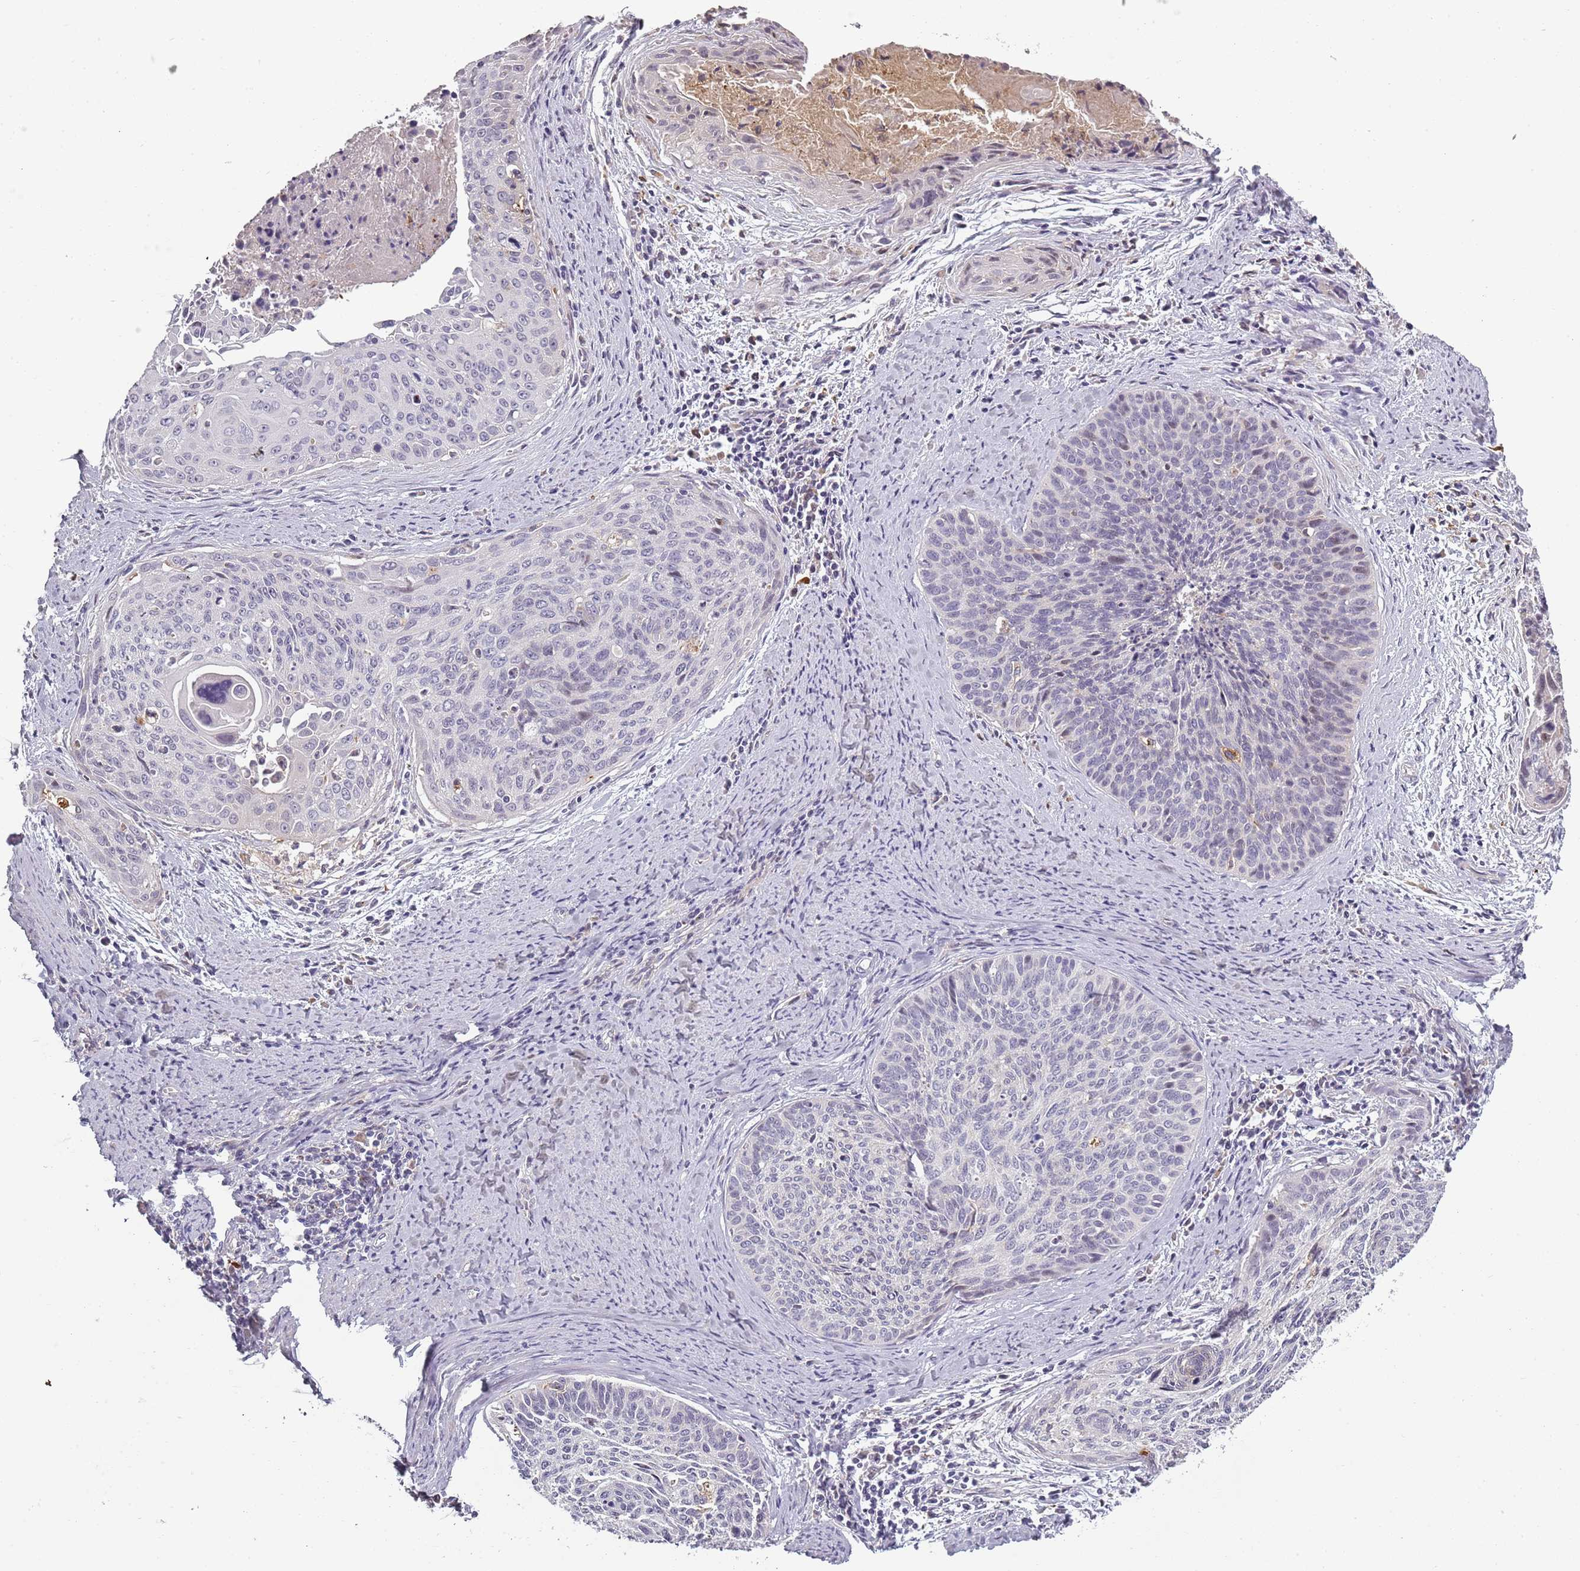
{"staining": {"intensity": "negative", "quantity": "none", "location": "none"}, "tissue": "cervical cancer", "cell_type": "Tumor cells", "image_type": "cancer", "snomed": [{"axis": "morphology", "description": "Squamous cell carcinoma, NOS"}, {"axis": "topography", "description": "Cervix"}], "caption": "Immunohistochemistry (IHC) histopathology image of human cervical squamous cell carcinoma stained for a protein (brown), which displays no staining in tumor cells.", "gene": "CC2D2B", "patient": {"sex": "female", "age": 55}}